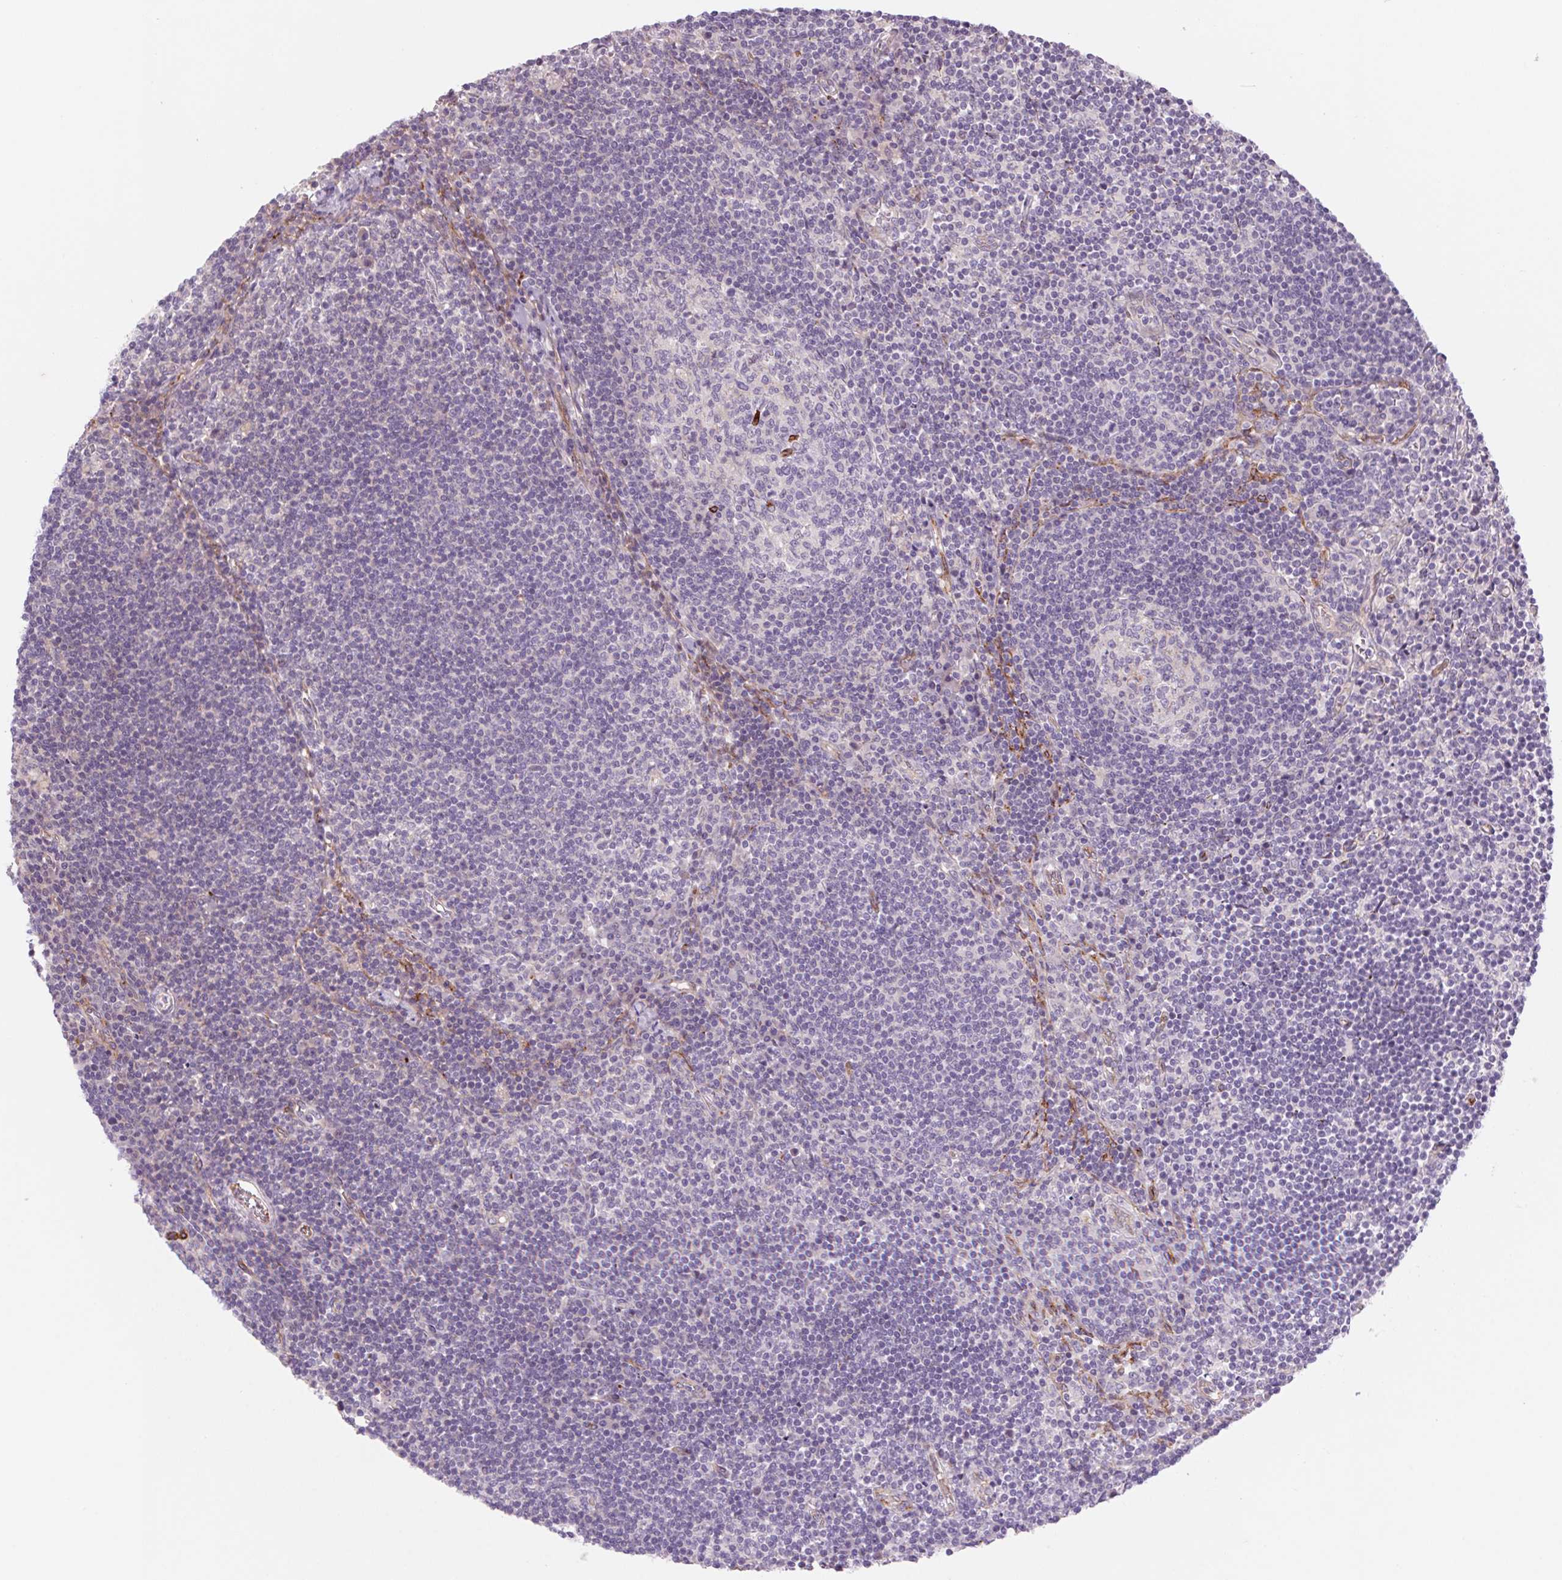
{"staining": {"intensity": "moderate", "quantity": "<25%", "location": "cytoplasmic/membranous"}, "tissue": "lymph node", "cell_type": "Germinal center cells", "image_type": "normal", "snomed": [{"axis": "morphology", "description": "Normal tissue, NOS"}, {"axis": "topography", "description": "Lymph node"}], "caption": "A high-resolution micrograph shows IHC staining of normal lymph node, which exhibits moderate cytoplasmic/membranous staining in about <25% of germinal center cells. The staining was performed using DAB (3,3'-diaminobenzidine) to visualize the protein expression in brown, while the nuclei were stained in blue with hematoxylin (Magnification: 20x).", "gene": "MS4A13", "patient": {"sex": "male", "age": 67}}